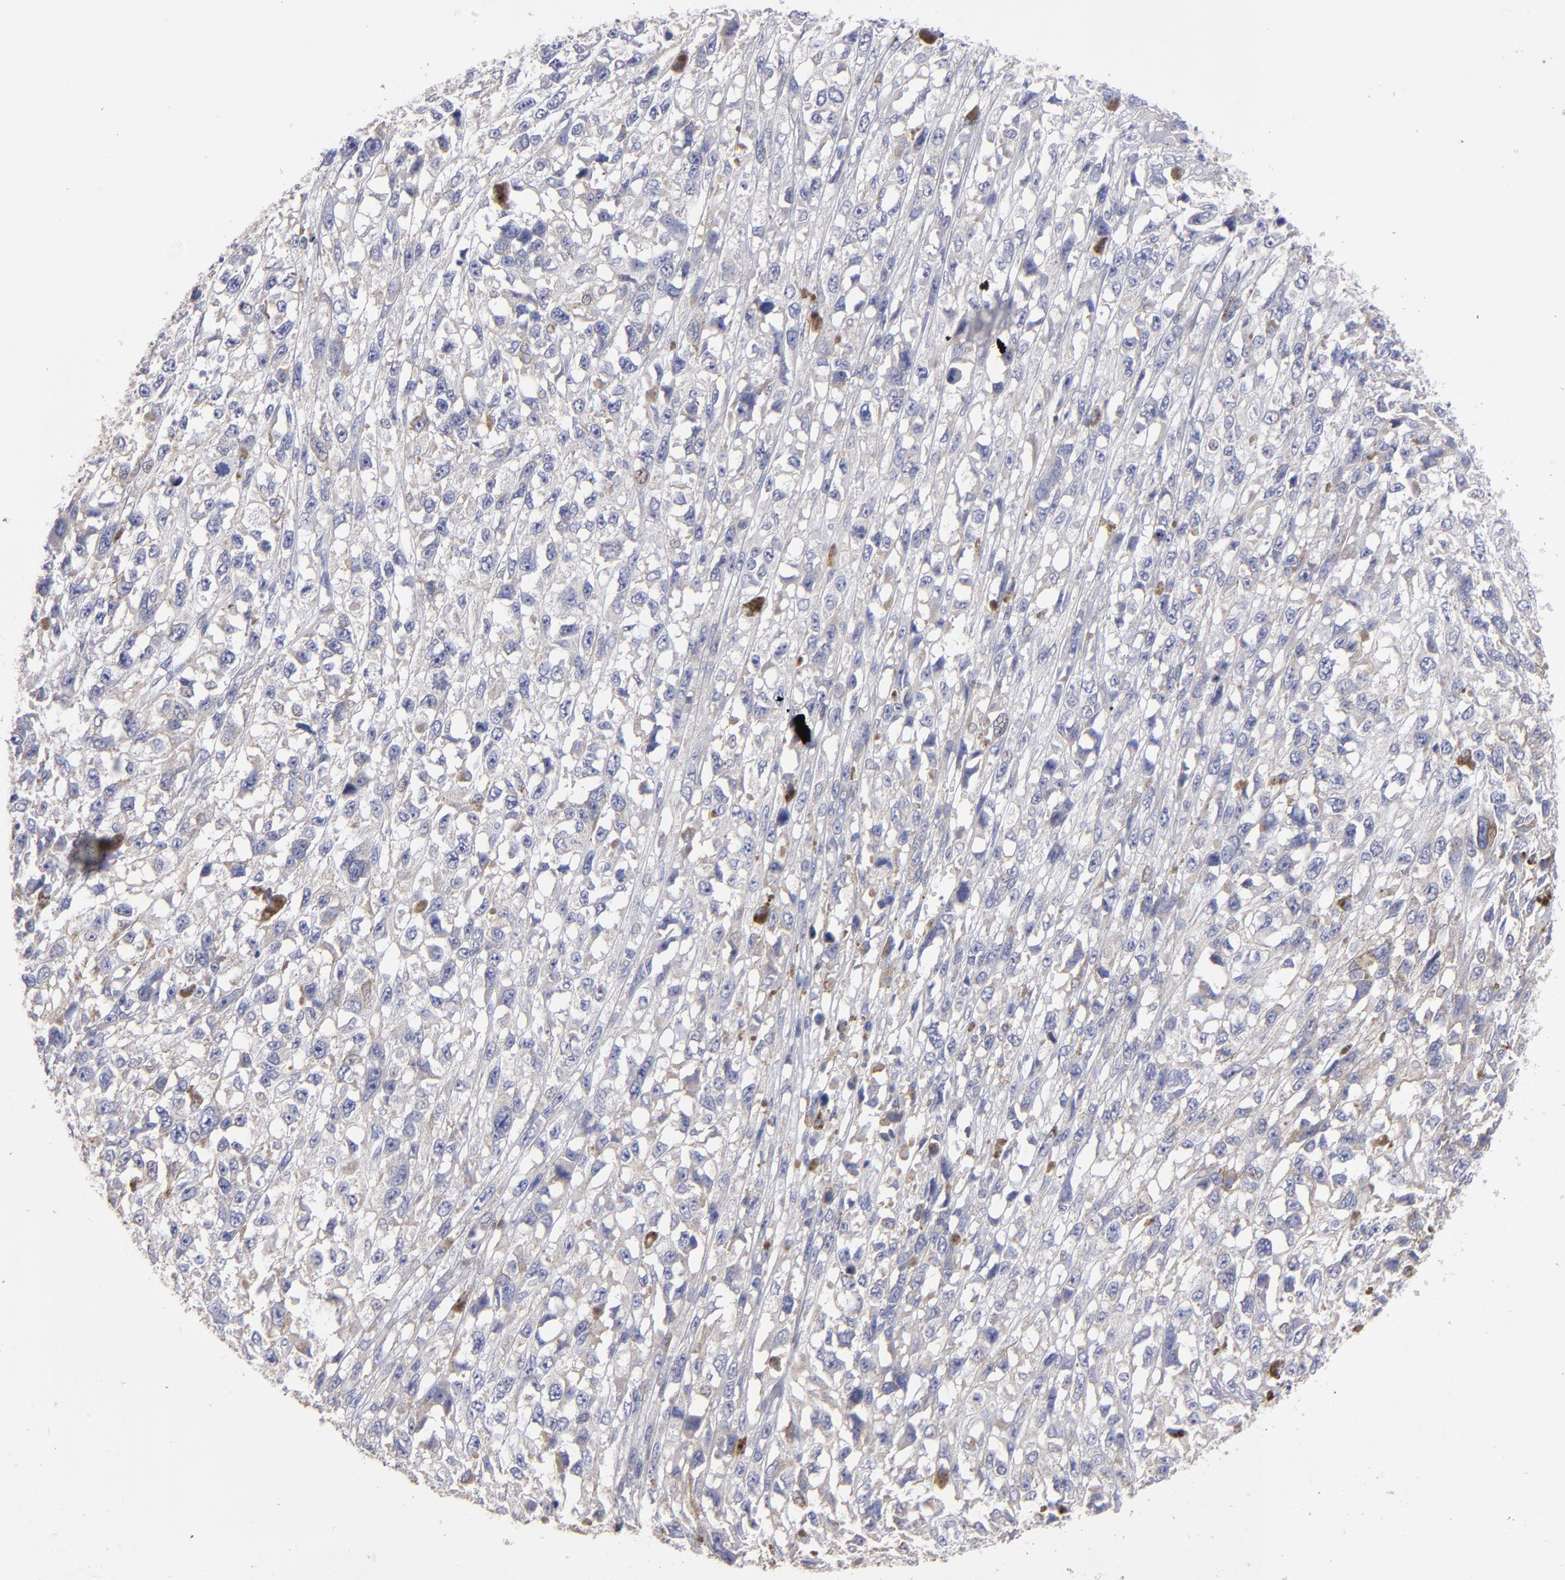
{"staining": {"intensity": "weak", "quantity": "25%-75%", "location": "cytoplasmic/membranous"}, "tissue": "melanoma", "cell_type": "Tumor cells", "image_type": "cancer", "snomed": [{"axis": "morphology", "description": "Malignant melanoma, Metastatic site"}, {"axis": "topography", "description": "Lymph node"}], "caption": "Melanoma was stained to show a protein in brown. There is low levels of weak cytoplasmic/membranous positivity in about 25%-75% of tumor cells.", "gene": "FGR", "patient": {"sex": "male", "age": 59}}